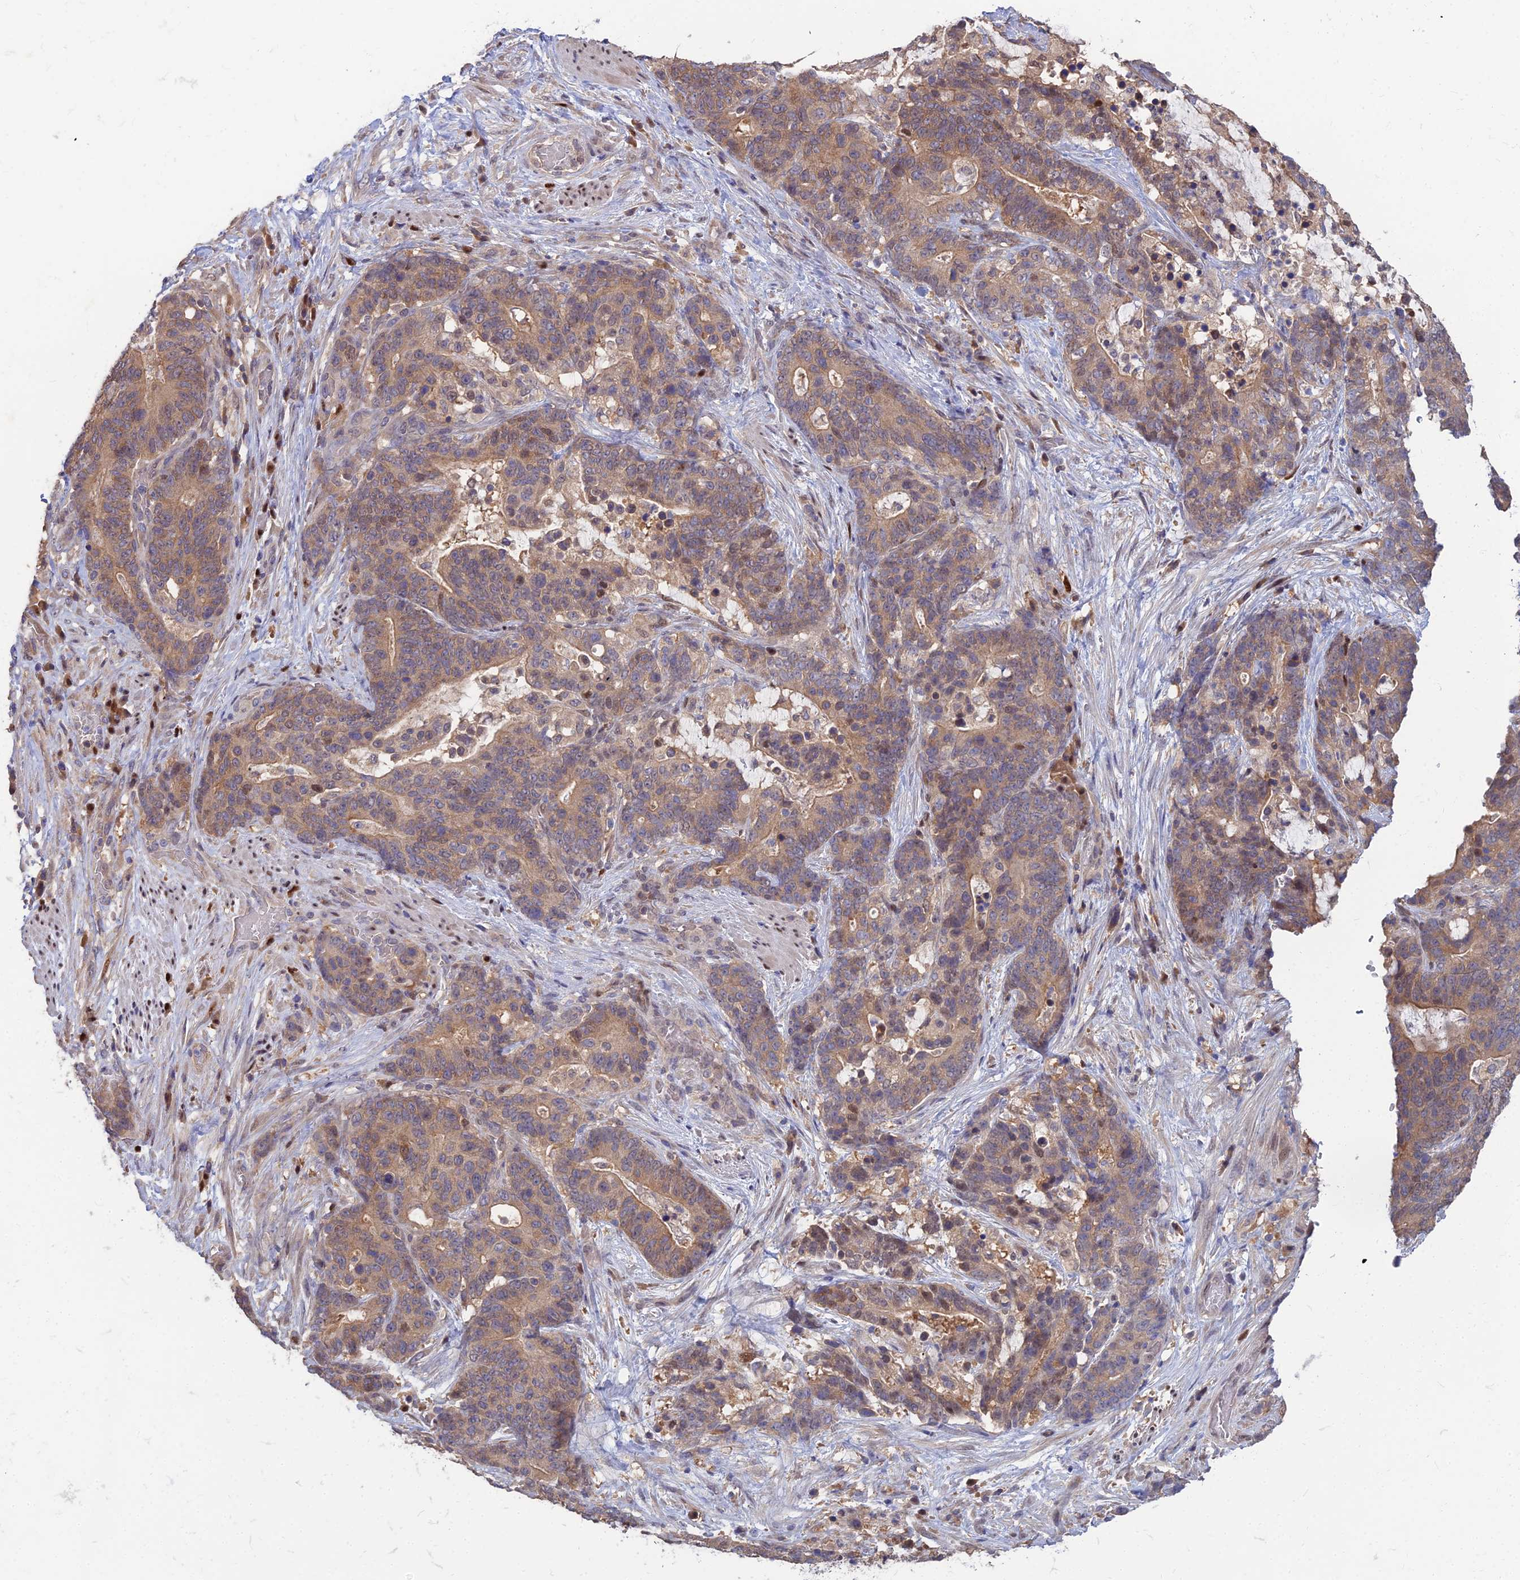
{"staining": {"intensity": "moderate", "quantity": ">75%", "location": "cytoplasmic/membranous"}, "tissue": "stomach cancer", "cell_type": "Tumor cells", "image_type": "cancer", "snomed": [{"axis": "morphology", "description": "Normal tissue, NOS"}, {"axis": "morphology", "description": "Adenocarcinoma, NOS"}, {"axis": "topography", "description": "Stomach"}], "caption": "Protein expression analysis of human adenocarcinoma (stomach) reveals moderate cytoplasmic/membranous positivity in approximately >75% of tumor cells. Ihc stains the protein in brown and the nuclei are stained blue.", "gene": "DNPEP", "patient": {"sex": "female", "age": 64}}